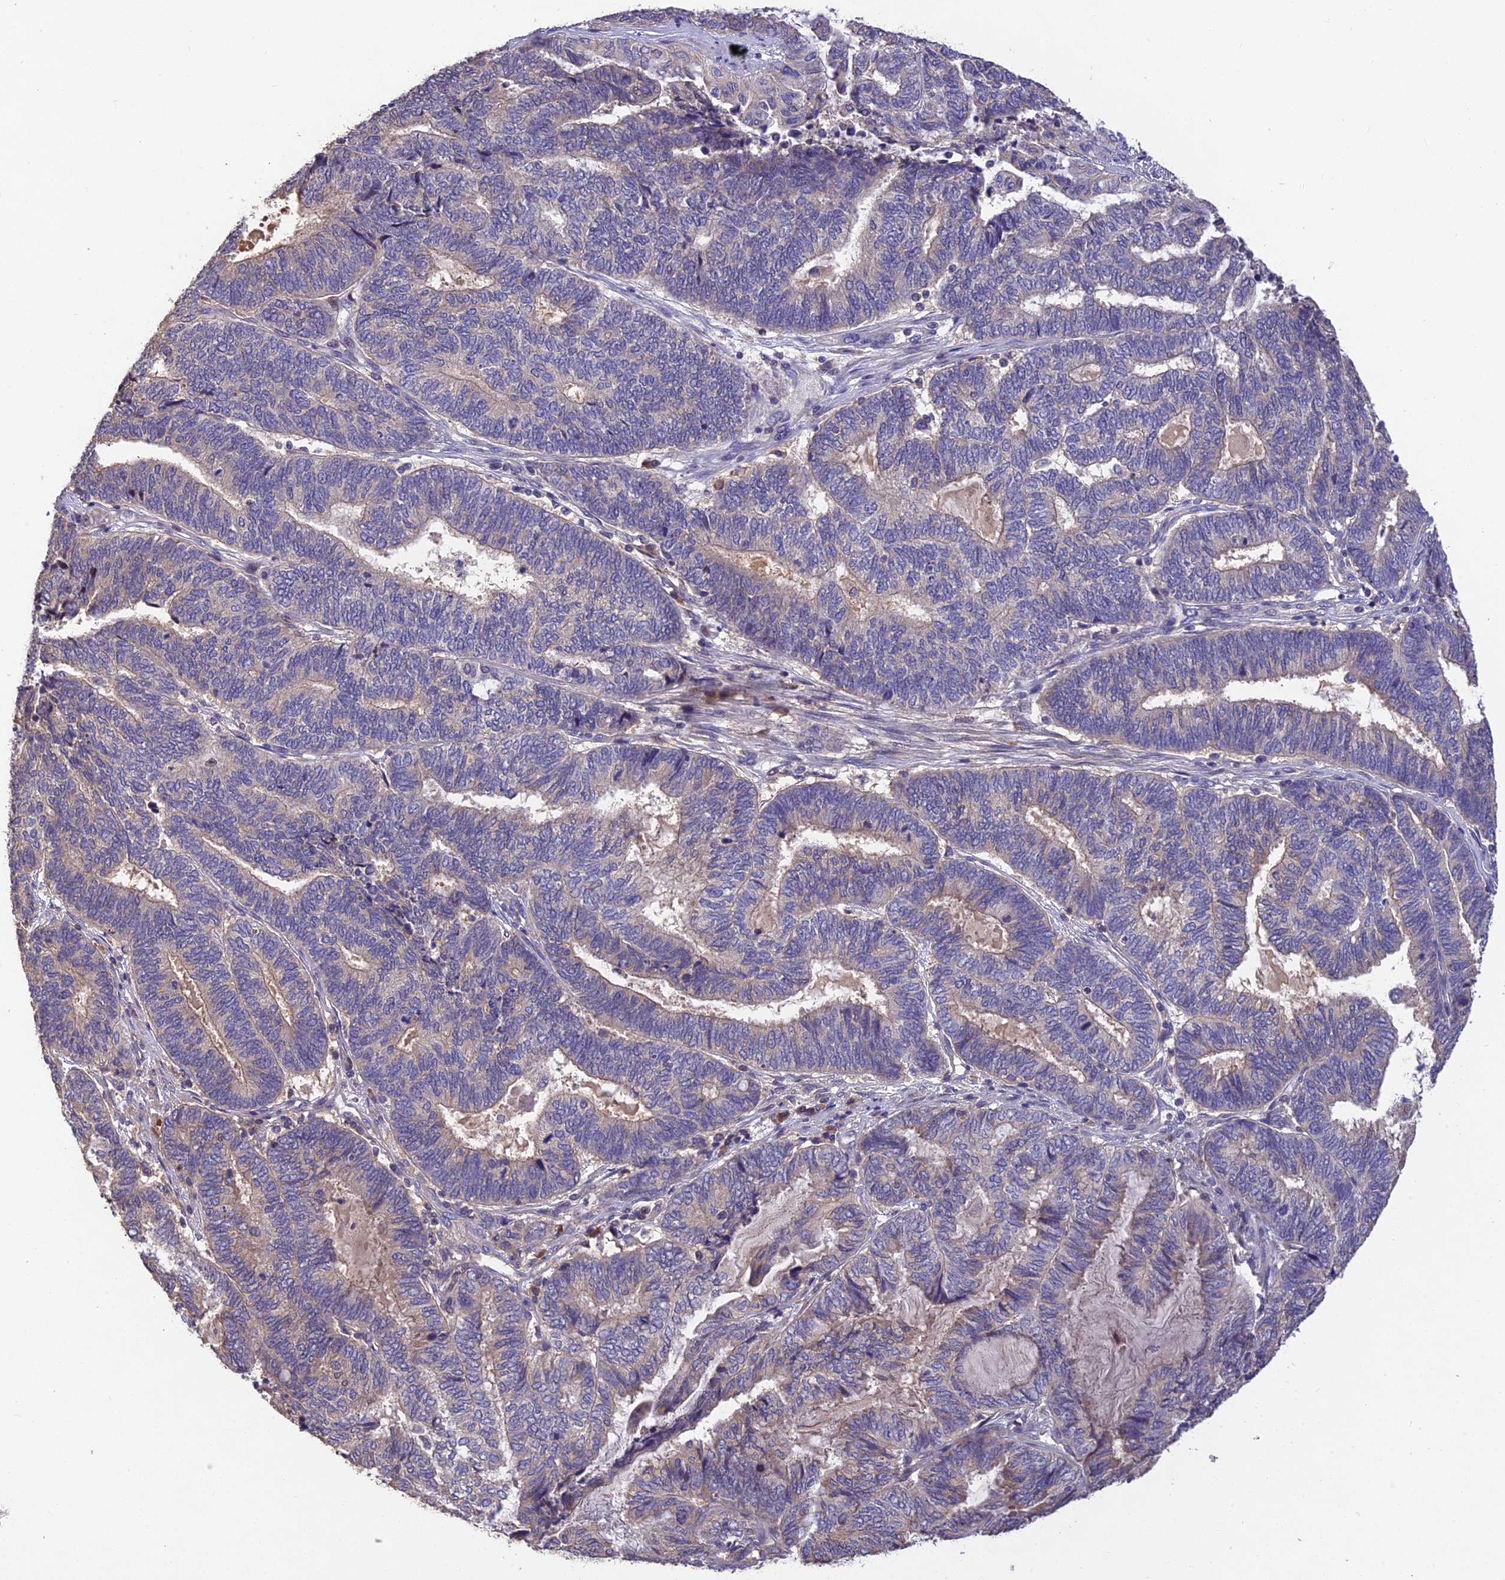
{"staining": {"intensity": "negative", "quantity": "none", "location": "none"}, "tissue": "endometrial cancer", "cell_type": "Tumor cells", "image_type": "cancer", "snomed": [{"axis": "morphology", "description": "Adenocarcinoma, NOS"}, {"axis": "topography", "description": "Uterus"}, {"axis": "topography", "description": "Endometrium"}], "caption": "Tumor cells show no significant staining in endometrial cancer (adenocarcinoma).", "gene": "DENND5B", "patient": {"sex": "female", "age": 70}}